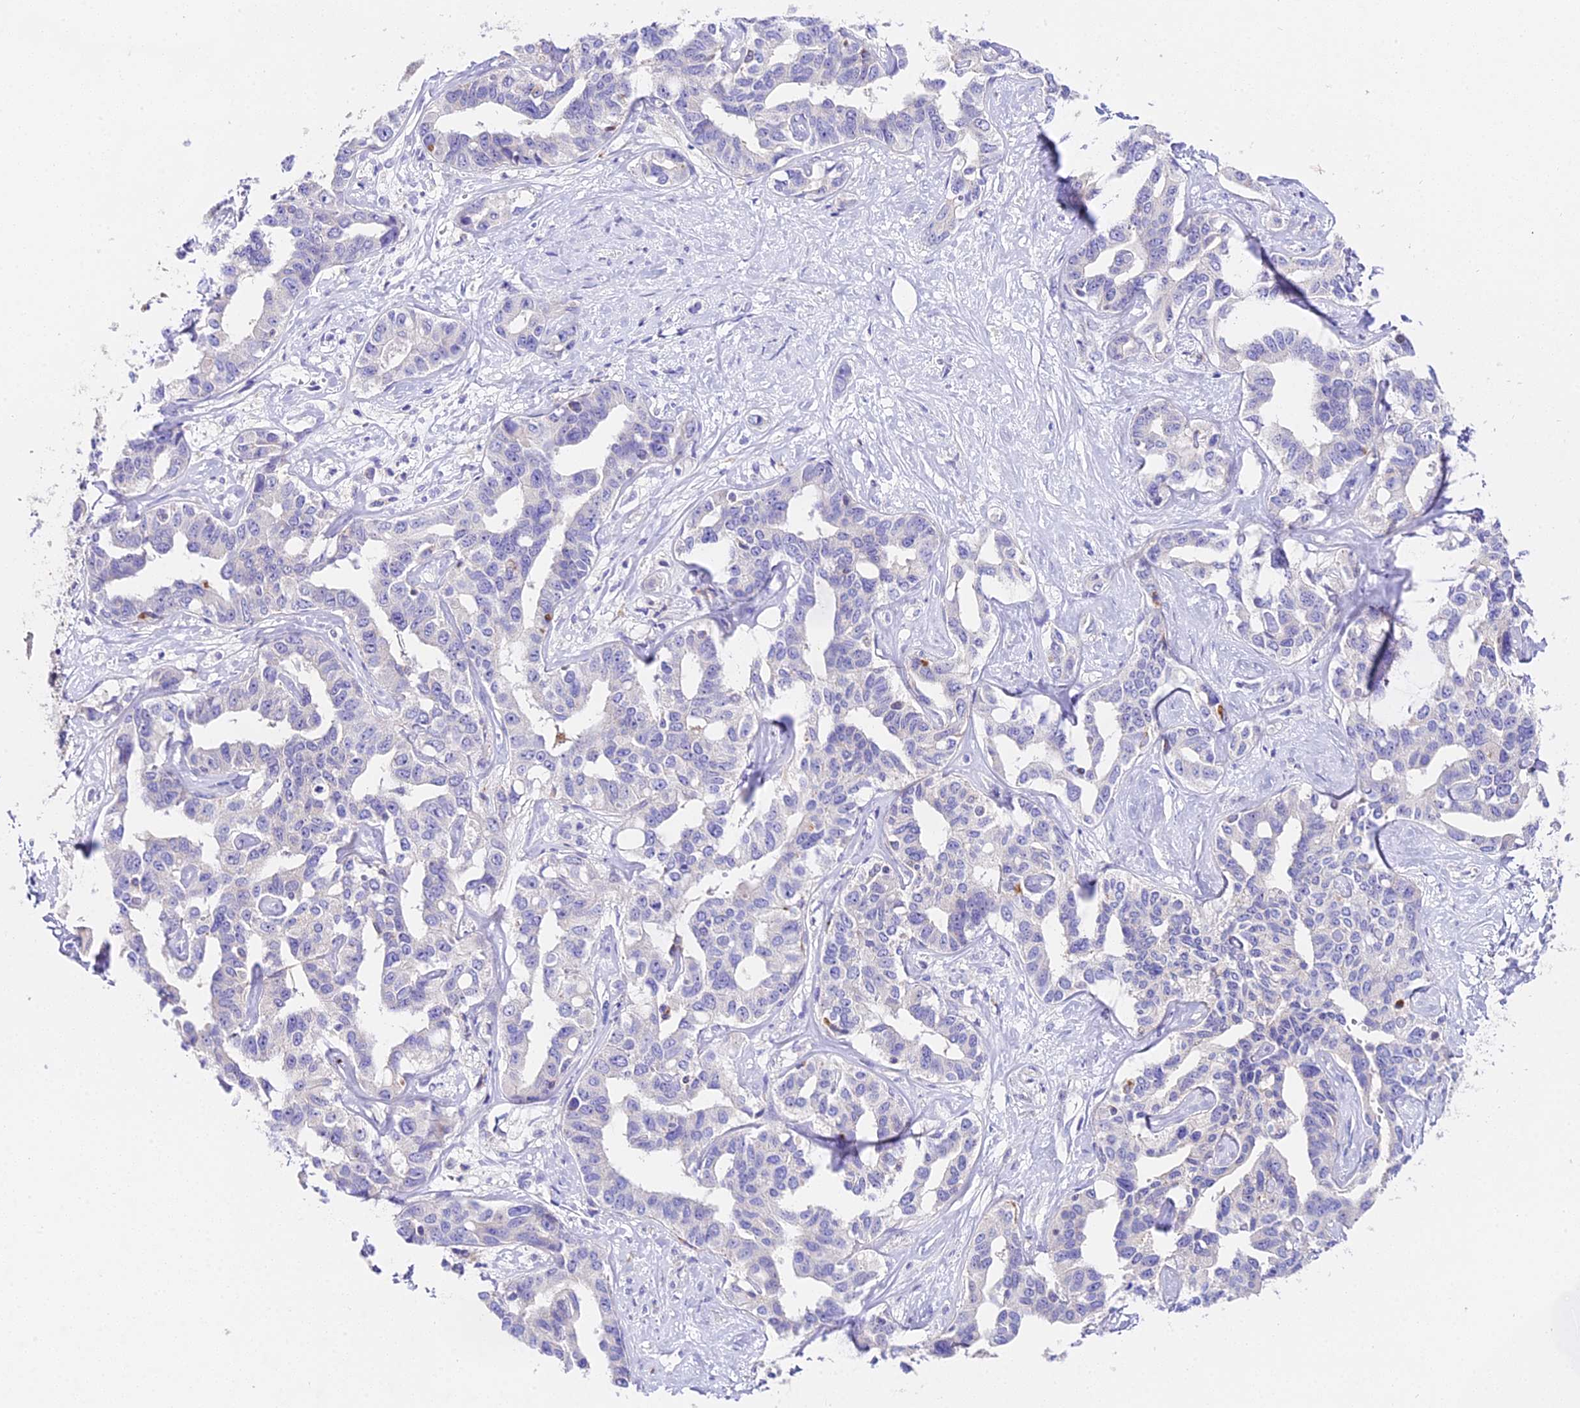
{"staining": {"intensity": "negative", "quantity": "none", "location": "none"}, "tissue": "liver cancer", "cell_type": "Tumor cells", "image_type": "cancer", "snomed": [{"axis": "morphology", "description": "Cholangiocarcinoma"}, {"axis": "topography", "description": "Liver"}], "caption": "A high-resolution image shows IHC staining of liver cancer (cholangiocarcinoma), which reveals no significant staining in tumor cells.", "gene": "LYPD6", "patient": {"sex": "male", "age": 59}}